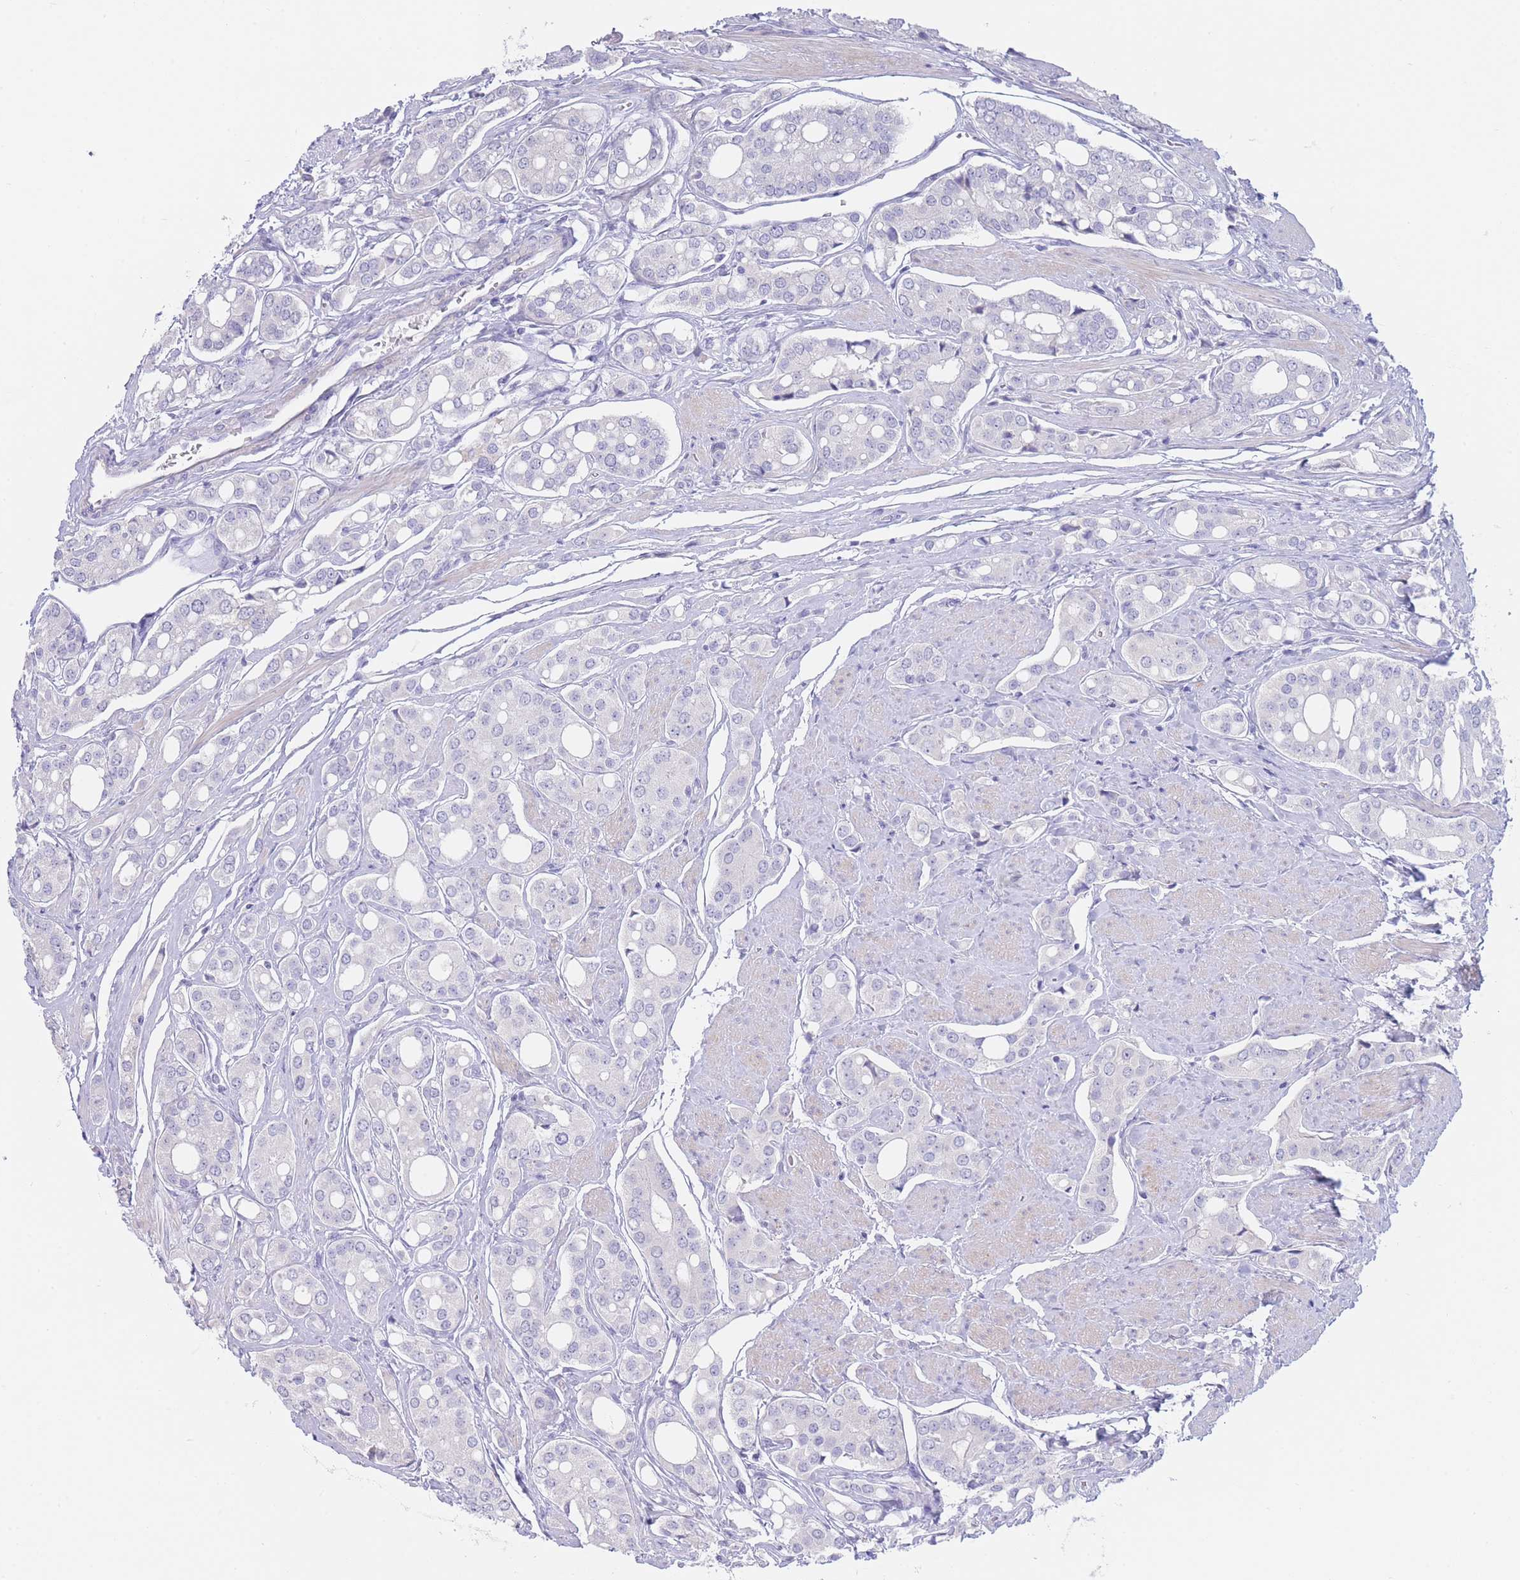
{"staining": {"intensity": "negative", "quantity": "none", "location": "none"}, "tissue": "prostate cancer", "cell_type": "Tumor cells", "image_type": "cancer", "snomed": [{"axis": "morphology", "description": "Adenocarcinoma, High grade"}, {"axis": "topography", "description": "Prostate"}], "caption": "Micrograph shows no significant protein expression in tumor cells of prostate high-grade adenocarcinoma. (Stains: DAB IHC with hematoxylin counter stain, Microscopy: brightfield microscopy at high magnification).", "gene": "CD37", "patient": {"sex": "male", "age": 71}}